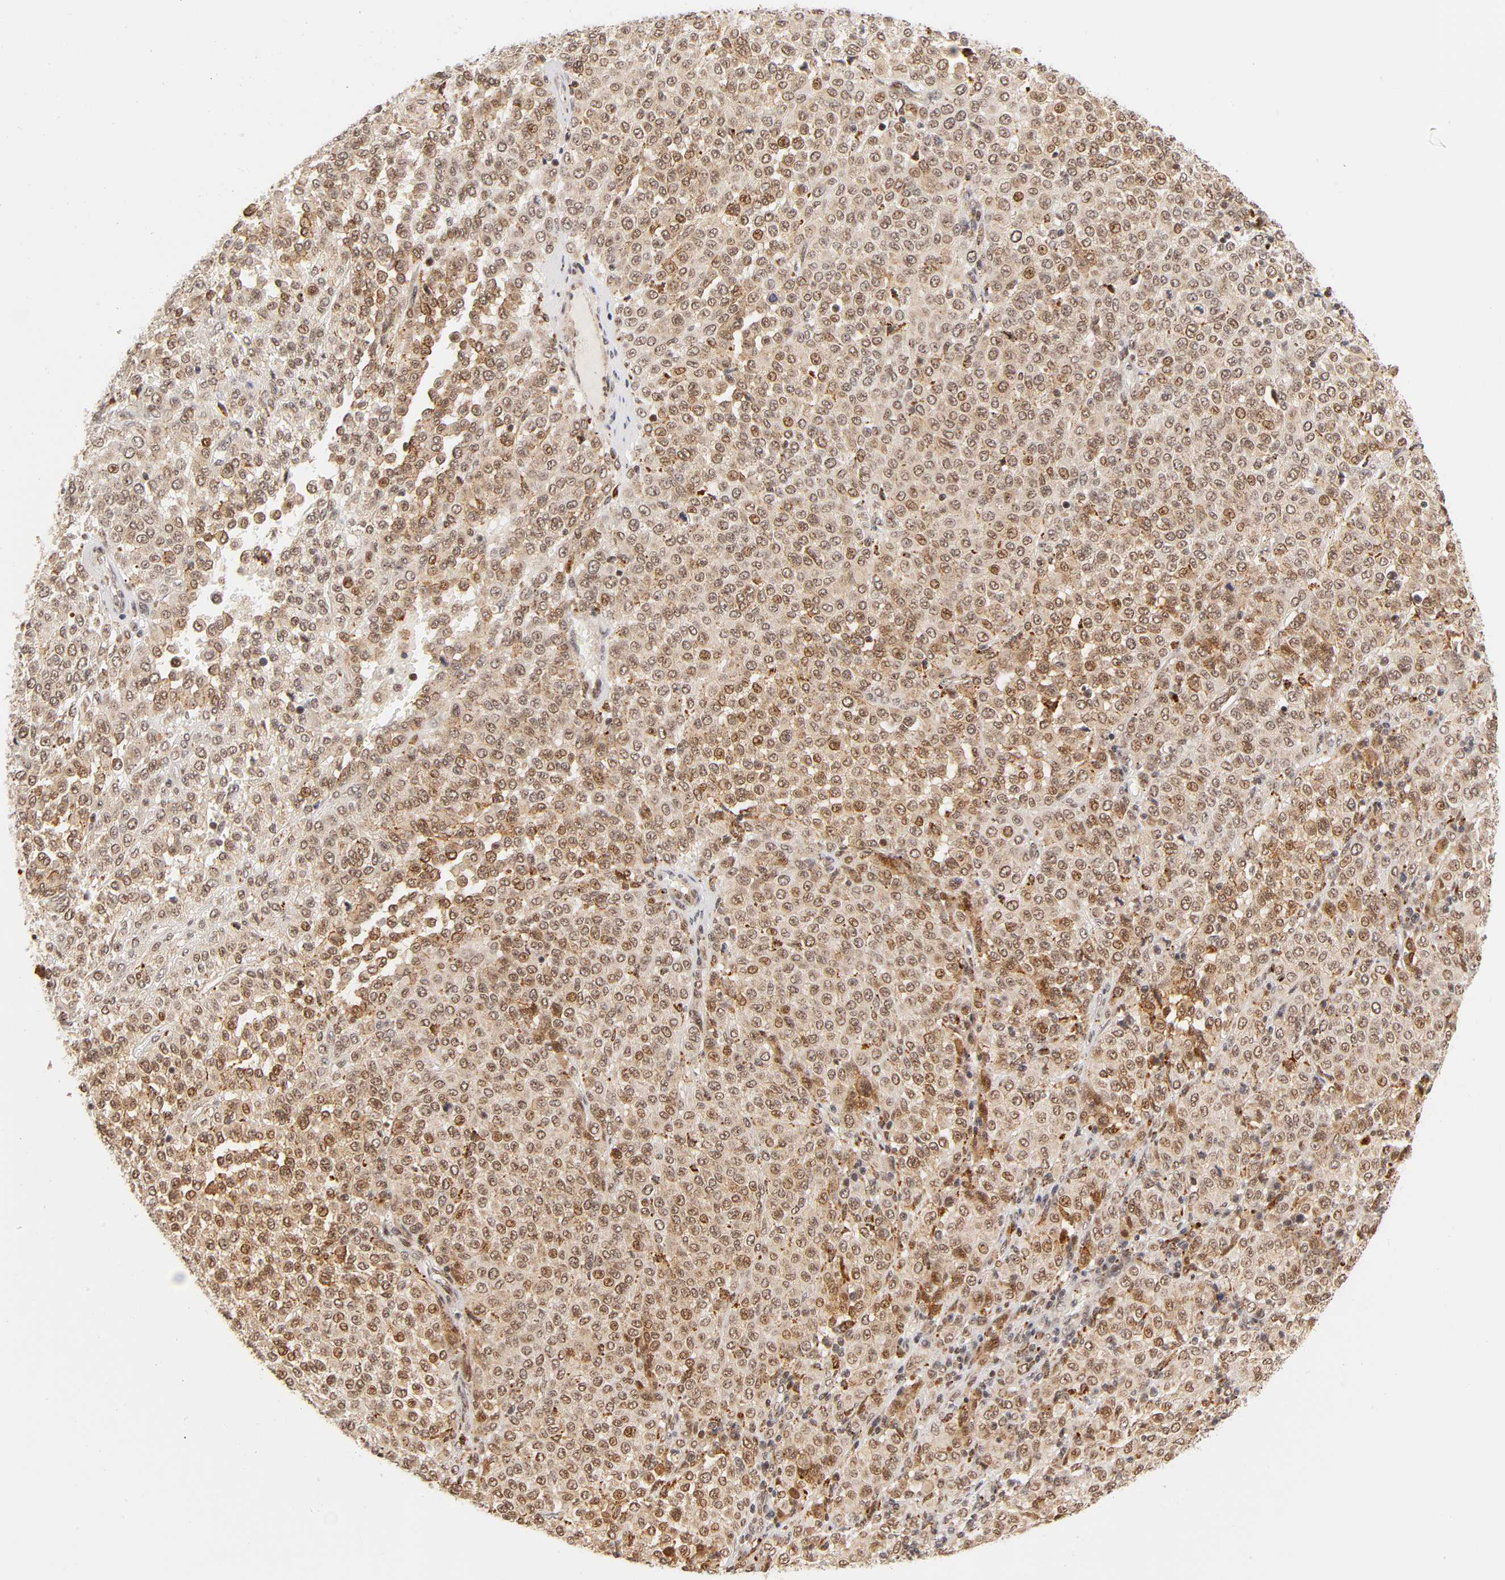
{"staining": {"intensity": "moderate", "quantity": ">75%", "location": "cytoplasmic/membranous,nuclear"}, "tissue": "melanoma", "cell_type": "Tumor cells", "image_type": "cancer", "snomed": [{"axis": "morphology", "description": "Malignant melanoma, Metastatic site"}, {"axis": "topography", "description": "Pancreas"}], "caption": "Immunohistochemistry of malignant melanoma (metastatic site) displays medium levels of moderate cytoplasmic/membranous and nuclear expression in about >75% of tumor cells. Using DAB (brown) and hematoxylin (blue) stains, captured at high magnification using brightfield microscopy.", "gene": "TAF10", "patient": {"sex": "female", "age": 30}}